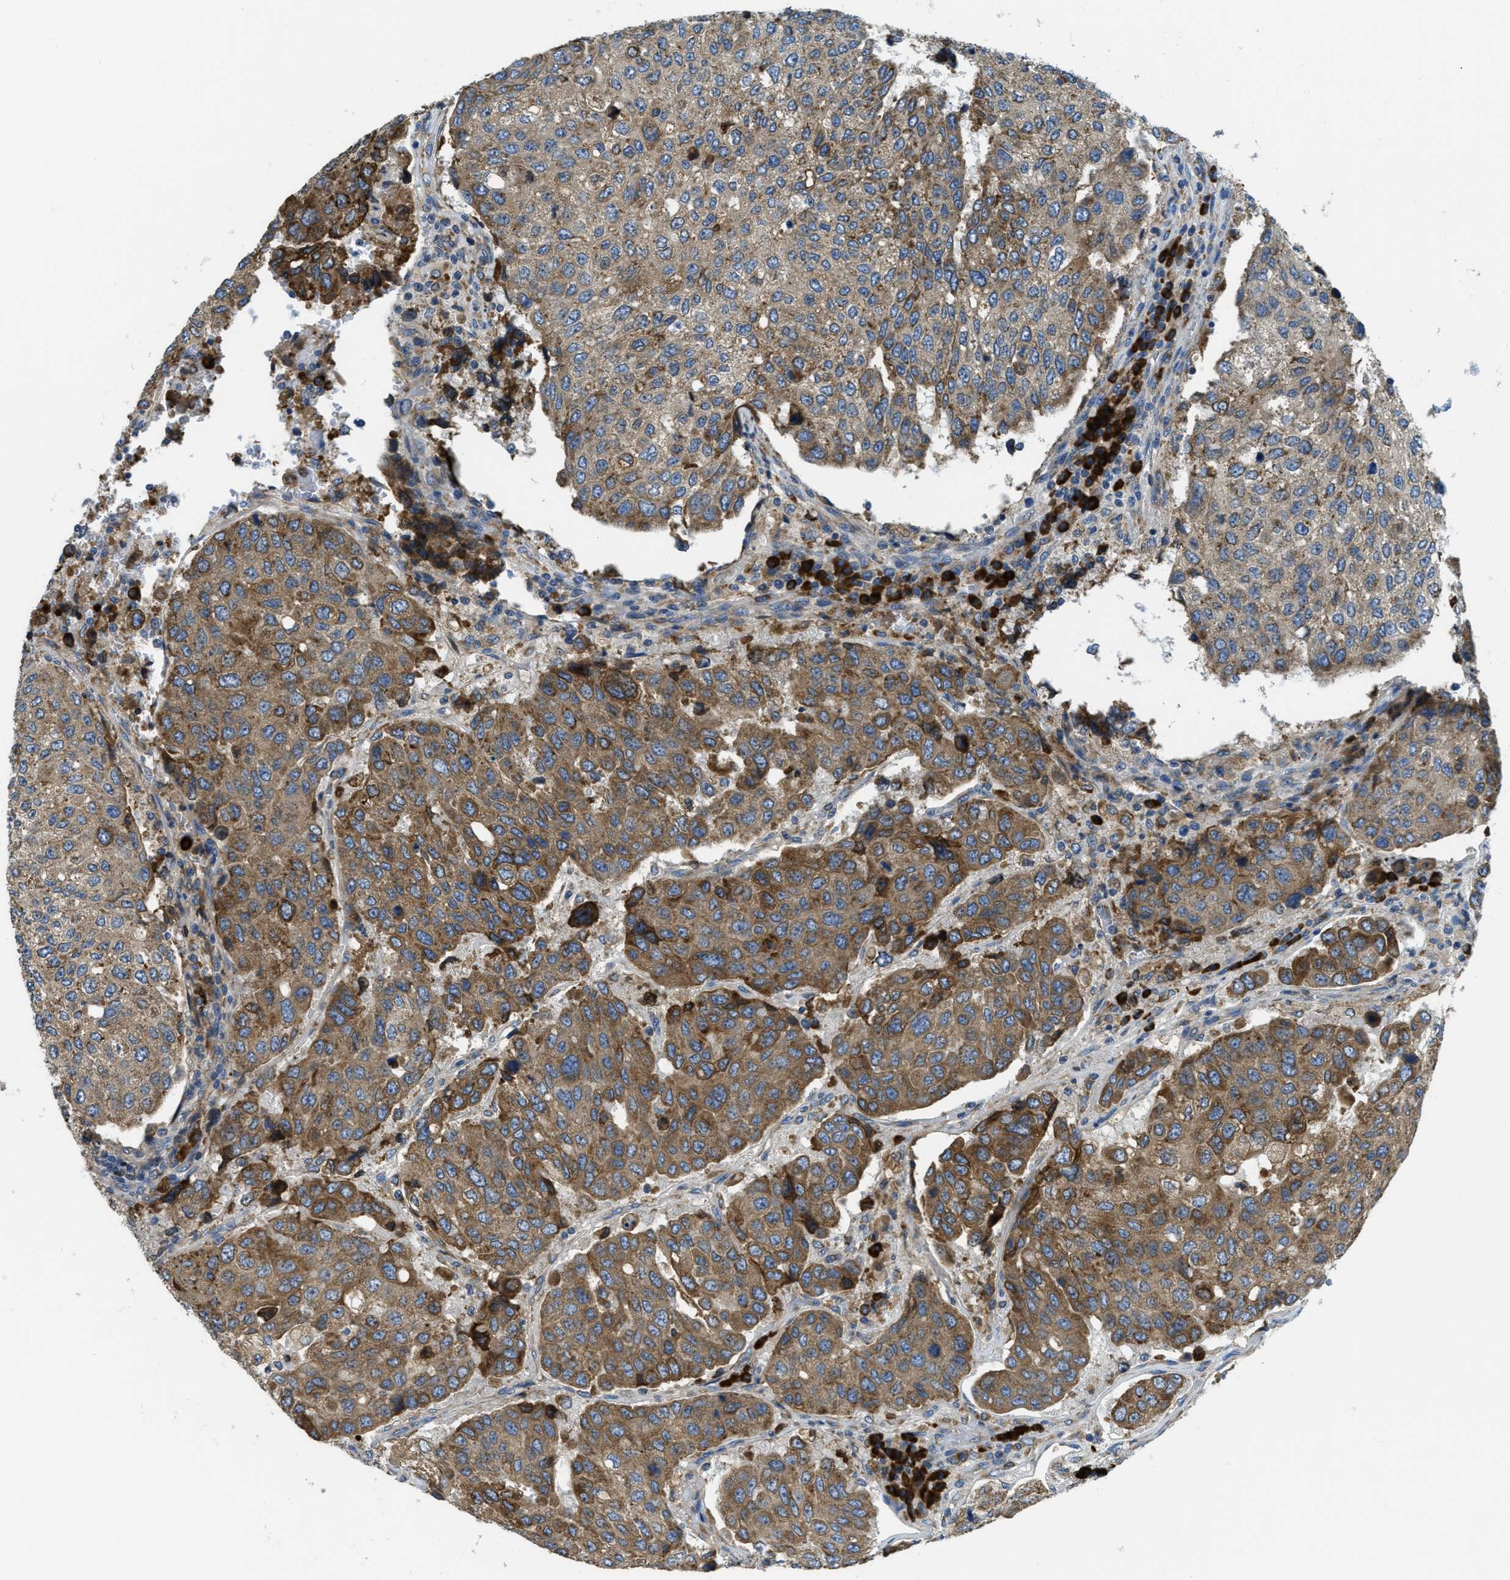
{"staining": {"intensity": "moderate", "quantity": ">75%", "location": "cytoplasmic/membranous"}, "tissue": "urothelial cancer", "cell_type": "Tumor cells", "image_type": "cancer", "snomed": [{"axis": "morphology", "description": "Urothelial carcinoma, High grade"}, {"axis": "topography", "description": "Lymph node"}, {"axis": "topography", "description": "Urinary bladder"}], "caption": "Approximately >75% of tumor cells in human high-grade urothelial carcinoma exhibit moderate cytoplasmic/membranous protein expression as visualized by brown immunohistochemical staining.", "gene": "SSR1", "patient": {"sex": "male", "age": 51}}